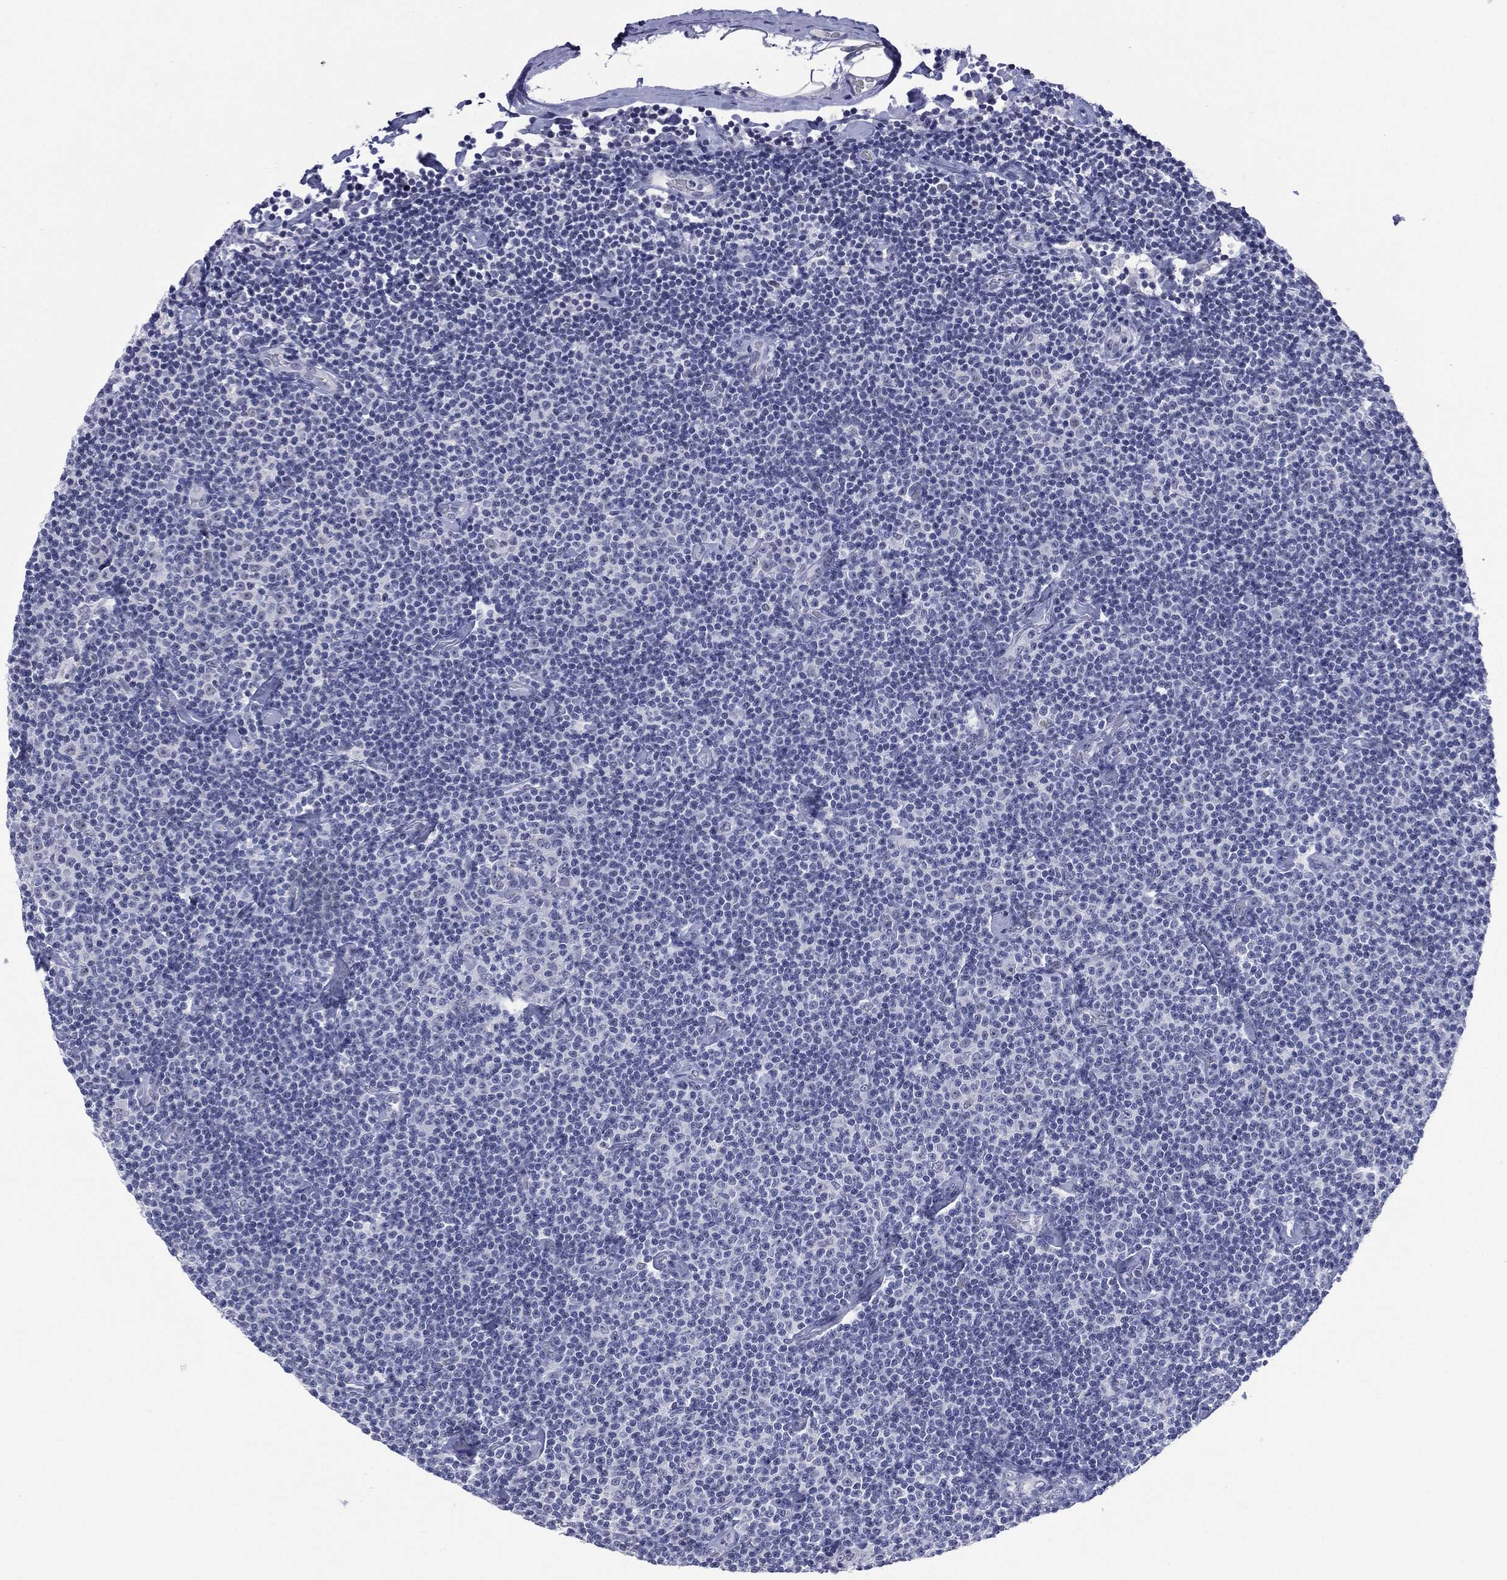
{"staining": {"intensity": "negative", "quantity": "none", "location": "none"}, "tissue": "lymphoma", "cell_type": "Tumor cells", "image_type": "cancer", "snomed": [{"axis": "morphology", "description": "Malignant lymphoma, non-Hodgkin's type, Low grade"}, {"axis": "topography", "description": "Lymph node"}], "caption": "An immunohistochemistry (IHC) photomicrograph of malignant lymphoma, non-Hodgkin's type (low-grade) is shown. There is no staining in tumor cells of malignant lymphoma, non-Hodgkin's type (low-grade).", "gene": "SSX1", "patient": {"sex": "male", "age": 81}}